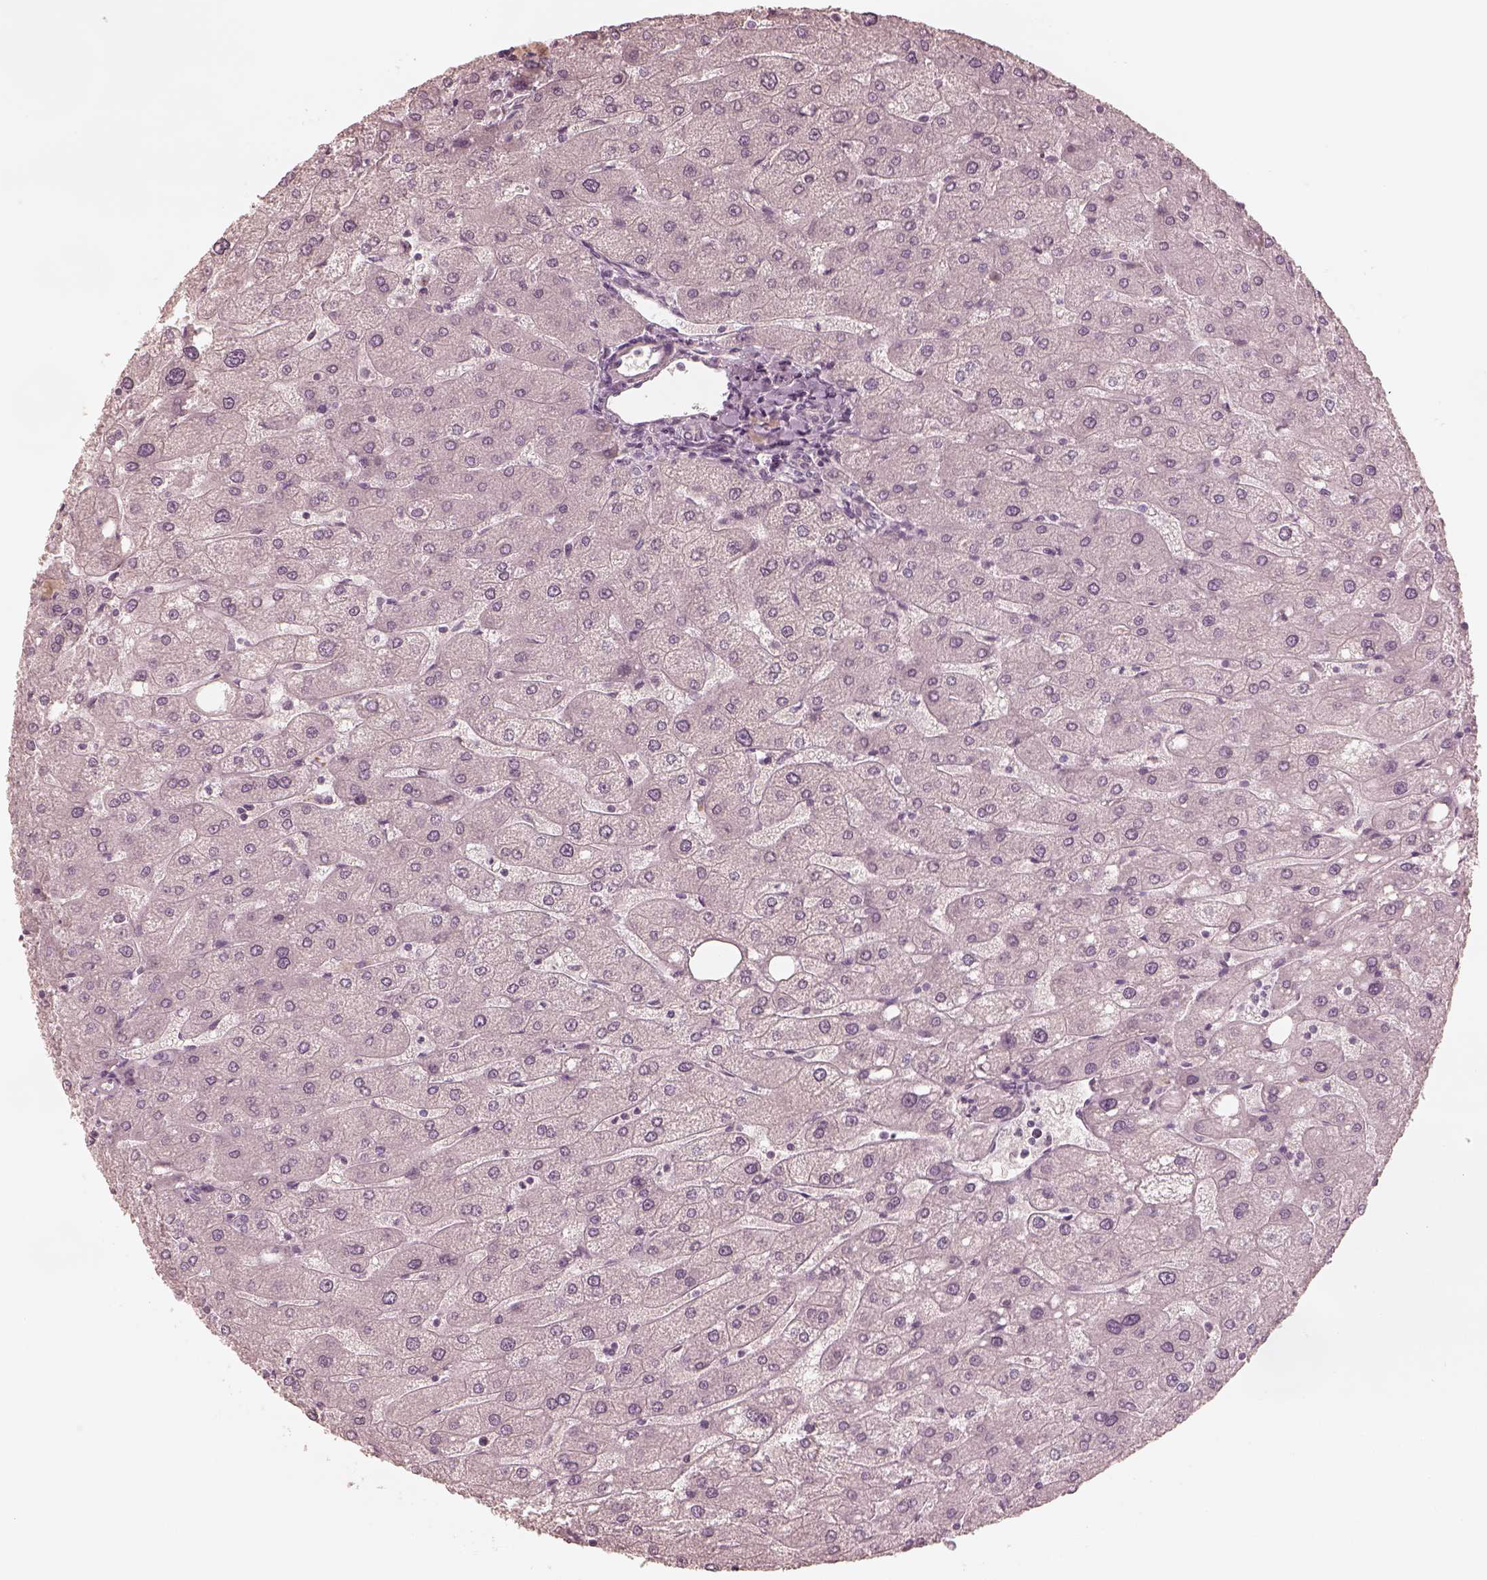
{"staining": {"intensity": "negative", "quantity": "none", "location": "none"}, "tissue": "liver", "cell_type": "Cholangiocytes", "image_type": "normal", "snomed": [{"axis": "morphology", "description": "Normal tissue, NOS"}, {"axis": "topography", "description": "Liver"}], "caption": "Cholangiocytes show no significant staining in benign liver.", "gene": "CALR3", "patient": {"sex": "male", "age": 67}}